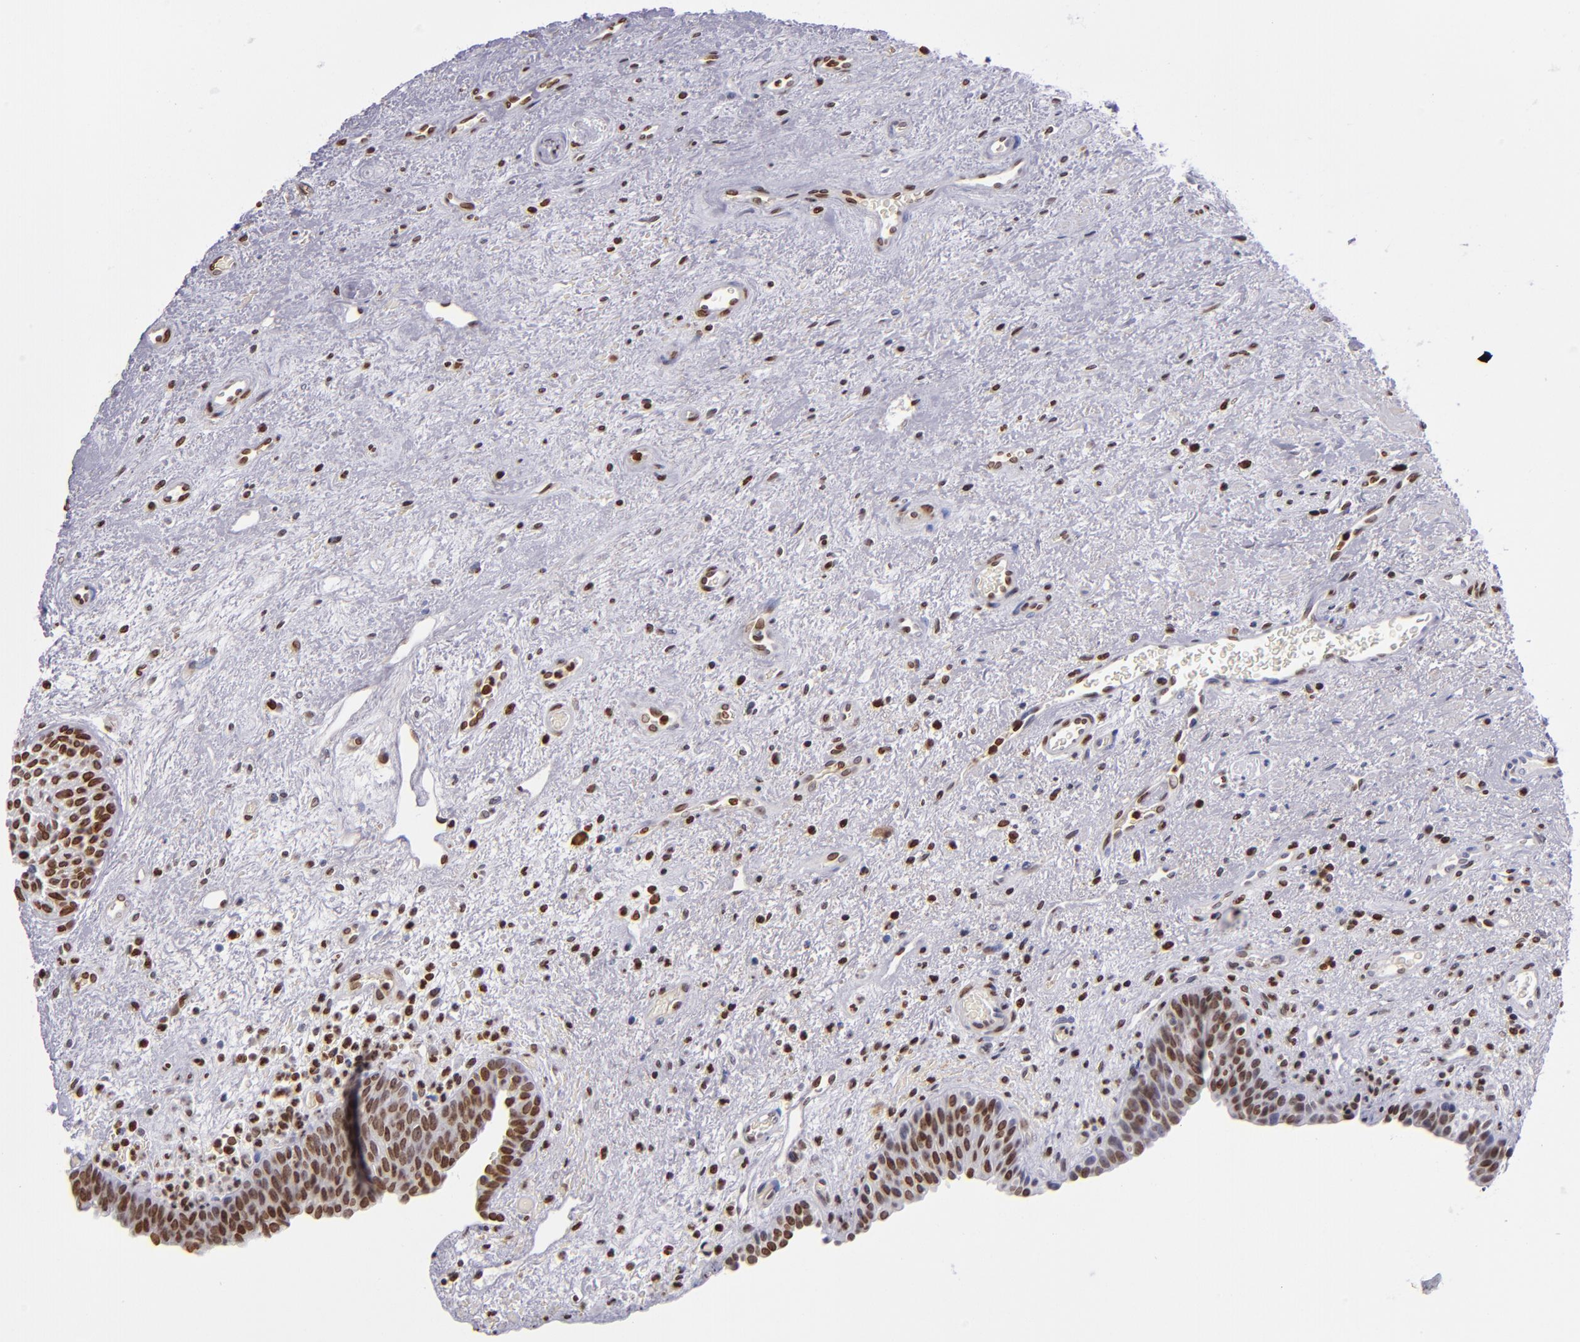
{"staining": {"intensity": "moderate", "quantity": ">75%", "location": "nuclear"}, "tissue": "urinary bladder", "cell_type": "Urothelial cells", "image_type": "normal", "snomed": [{"axis": "morphology", "description": "Normal tissue, NOS"}, {"axis": "topography", "description": "Urinary bladder"}], "caption": "This micrograph reveals immunohistochemistry (IHC) staining of benign urinary bladder, with medium moderate nuclear expression in about >75% of urothelial cells.", "gene": "CDKL5", "patient": {"sex": "male", "age": 48}}